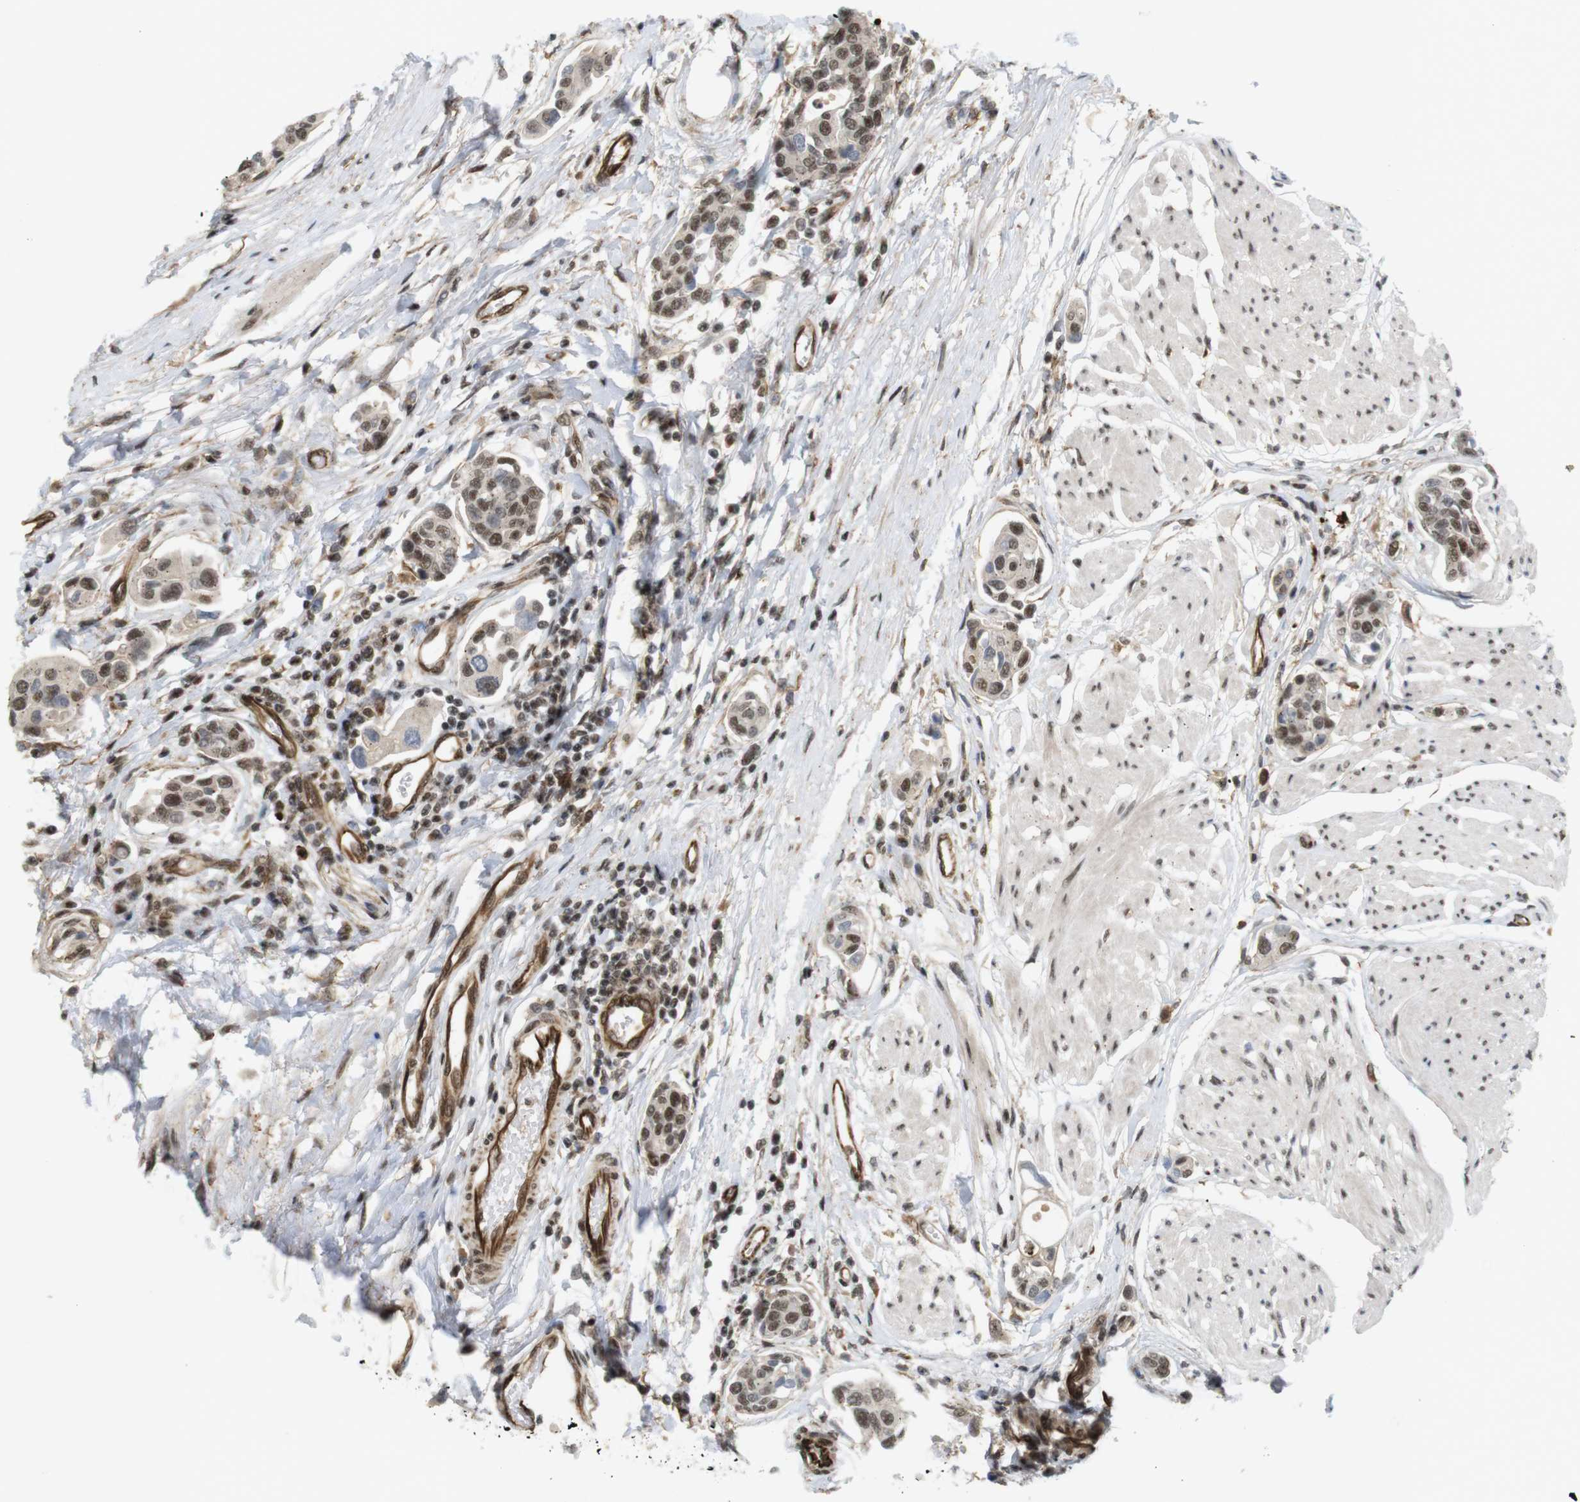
{"staining": {"intensity": "moderate", "quantity": ">75%", "location": "nuclear"}, "tissue": "urothelial cancer", "cell_type": "Tumor cells", "image_type": "cancer", "snomed": [{"axis": "morphology", "description": "Urothelial carcinoma, High grade"}, {"axis": "topography", "description": "Urinary bladder"}], "caption": "Urothelial cancer tissue exhibits moderate nuclear positivity in approximately >75% of tumor cells, visualized by immunohistochemistry. The staining is performed using DAB brown chromogen to label protein expression. The nuclei are counter-stained blue using hematoxylin.", "gene": "SP2", "patient": {"sex": "male", "age": 78}}